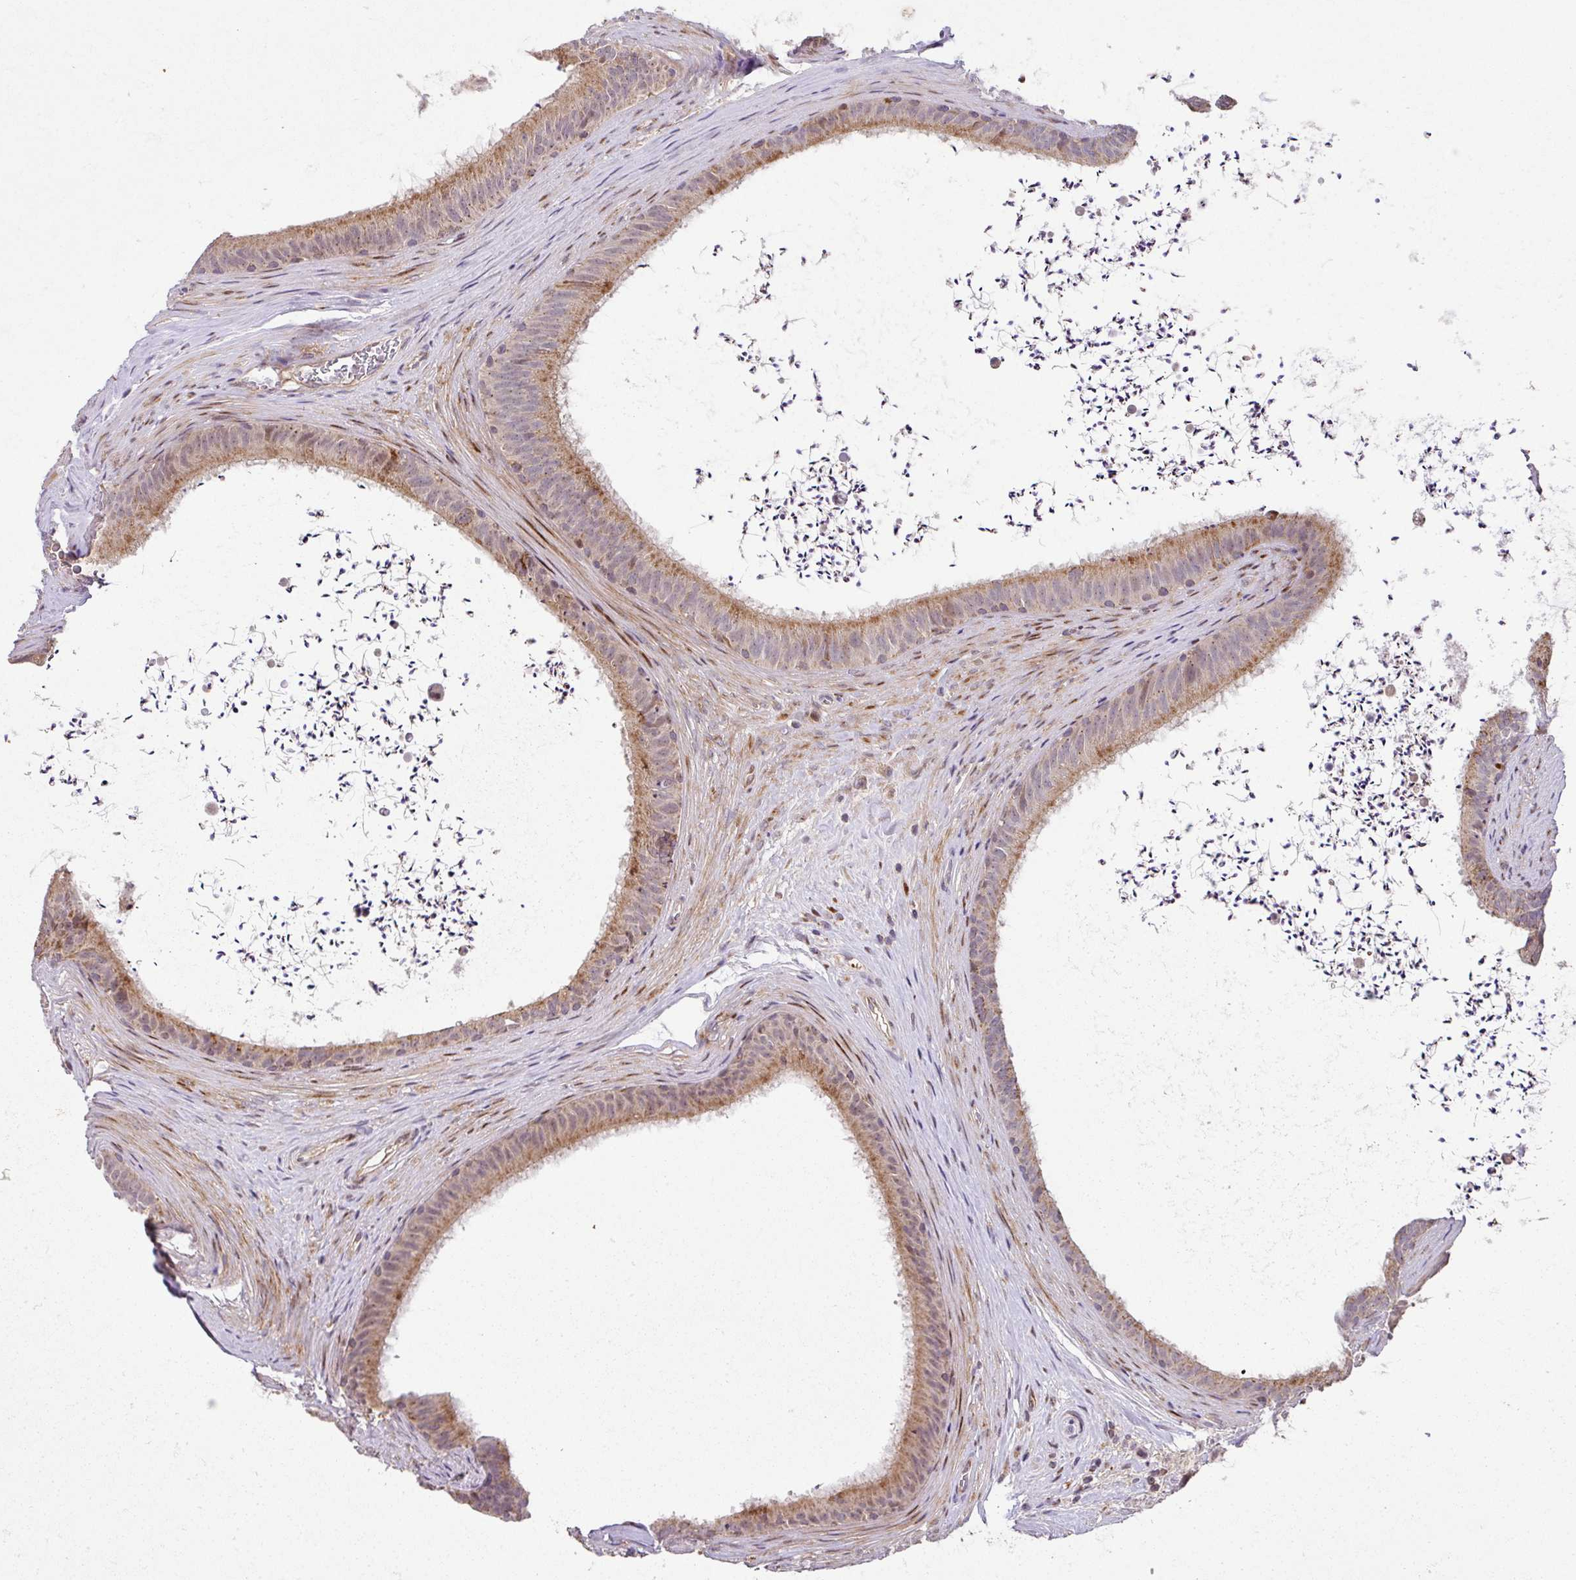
{"staining": {"intensity": "moderate", "quantity": "<25%", "location": "cytoplasmic/membranous,nuclear"}, "tissue": "epididymis", "cell_type": "Glandular cells", "image_type": "normal", "snomed": [{"axis": "morphology", "description": "Normal tissue, NOS"}, {"axis": "topography", "description": "Testis"}, {"axis": "topography", "description": "Epididymis"}], "caption": "High-magnification brightfield microscopy of unremarkable epididymis stained with DAB (3,3'-diaminobenzidine) (brown) and counterstained with hematoxylin (blue). glandular cells exhibit moderate cytoplasmic/membranous,nuclear positivity is appreciated in about<25% of cells. (DAB (3,3'-diaminobenzidine) IHC with brightfield microscopy, high magnification).", "gene": "ENSG00000269547", "patient": {"sex": "male", "age": 41}}